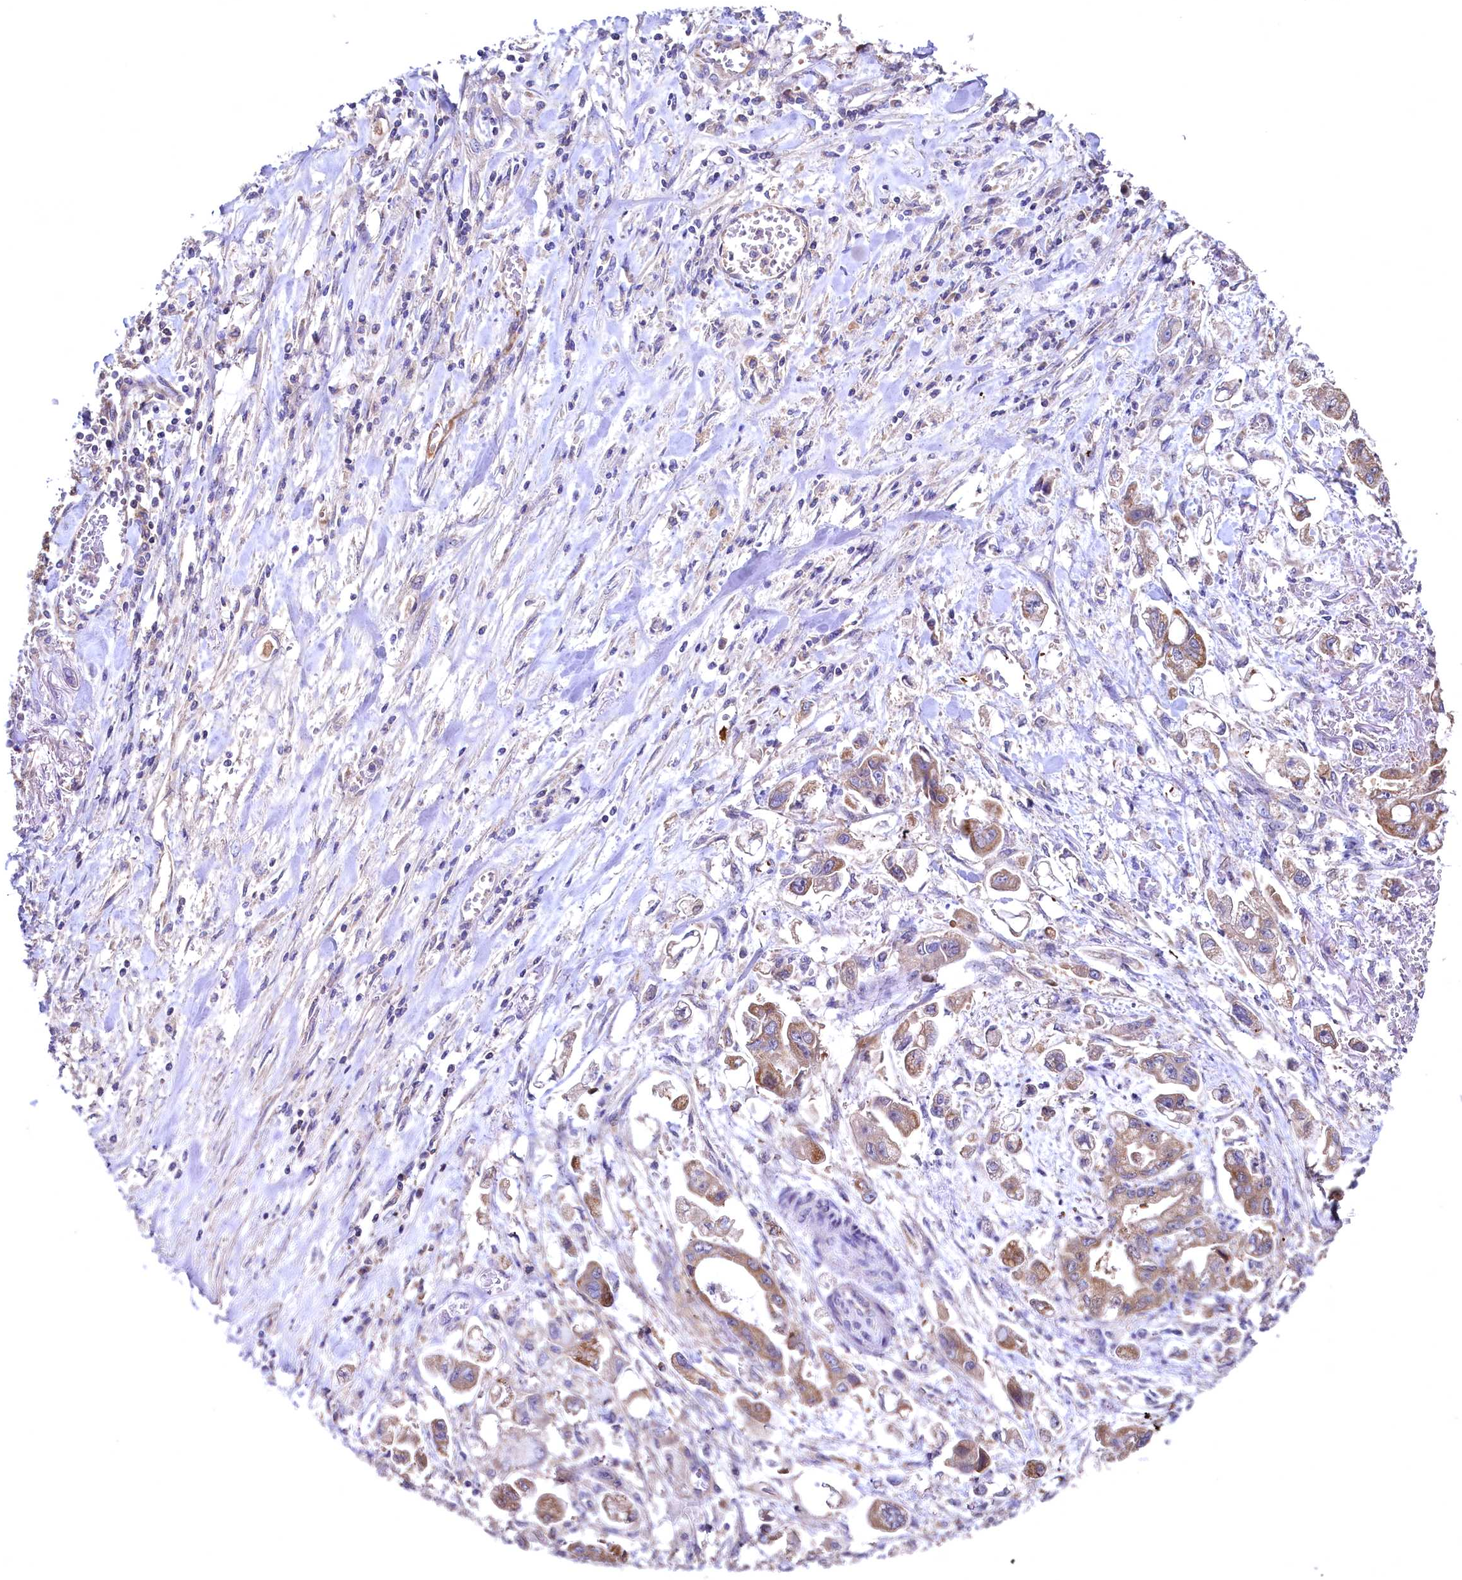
{"staining": {"intensity": "moderate", "quantity": ">75%", "location": "cytoplasmic/membranous"}, "tissue": "stomach cancer", "cell_type": "Tumor cells", "image_type": "cancer", "snomed": [{"axis": "morphology", "description": "Adenocarcinoma, NOS"}, {"axis": "topography", "description": "Stomach"}], "caption": "IHC of adenocarcinoma (stomach) reveals medium levels of moderate cytoplasmic/membranous staining in about >75% of tumor cells.", "gene": "MRPL57", "patient": {"sex": "male", "age": 62}}